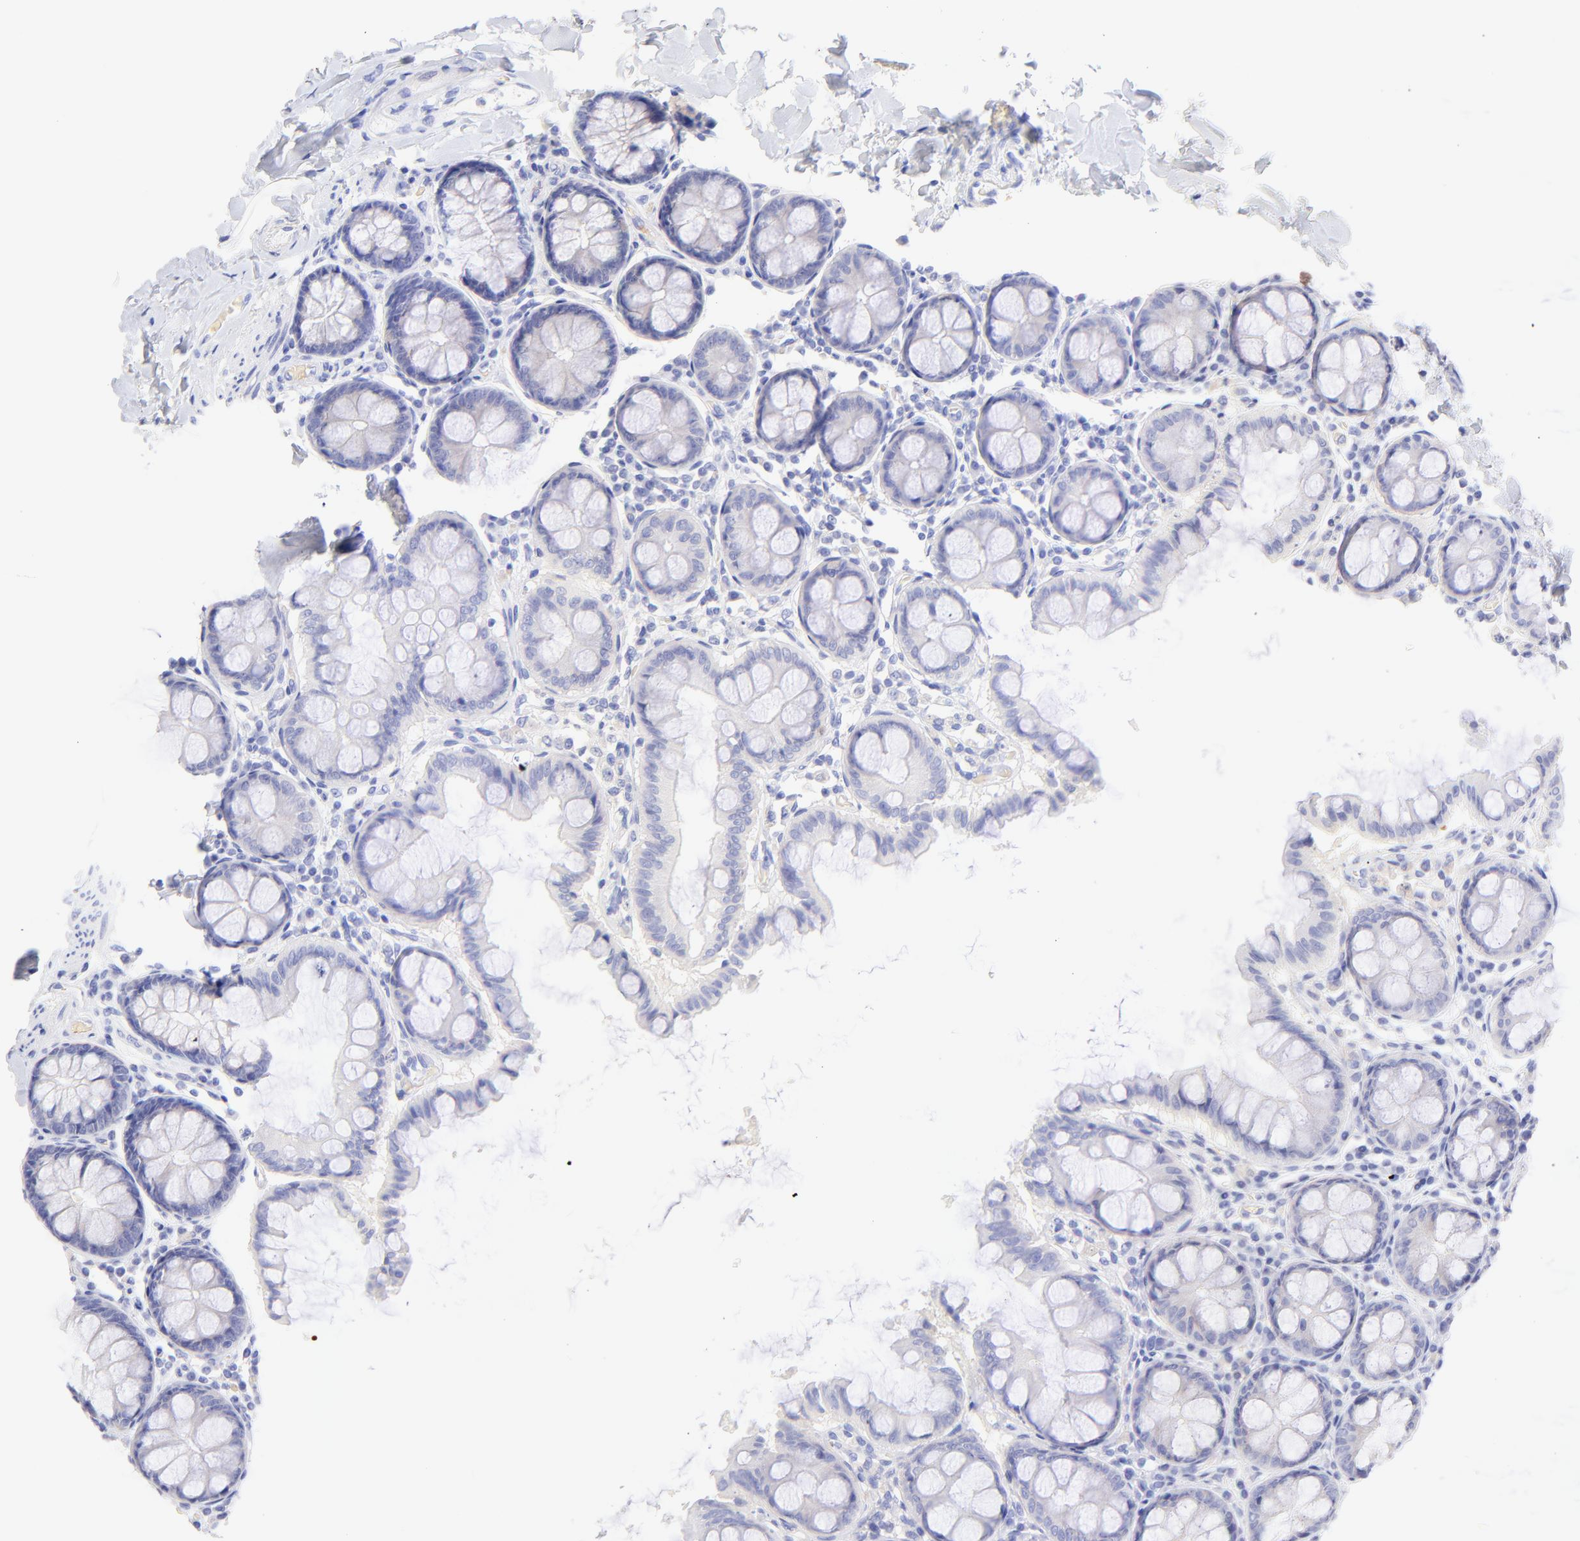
{"staining": {"intensity": "negative", "quantity": "none", "location": "none"}, "tissue": "colon", "cell_type": "Endothelial cells", "image_type": "normal", "snomed": [{"axis": "morphology", "description": "Normal tissue, NOS"}, {"axis": "topography", "description": "Colon"}], "caption": "There is no significant expression in endothelial cells of colon. Nuclei are stained in blue.", "gene": "FRMPD3", "patient": {"sex": "female", "age": 61}}